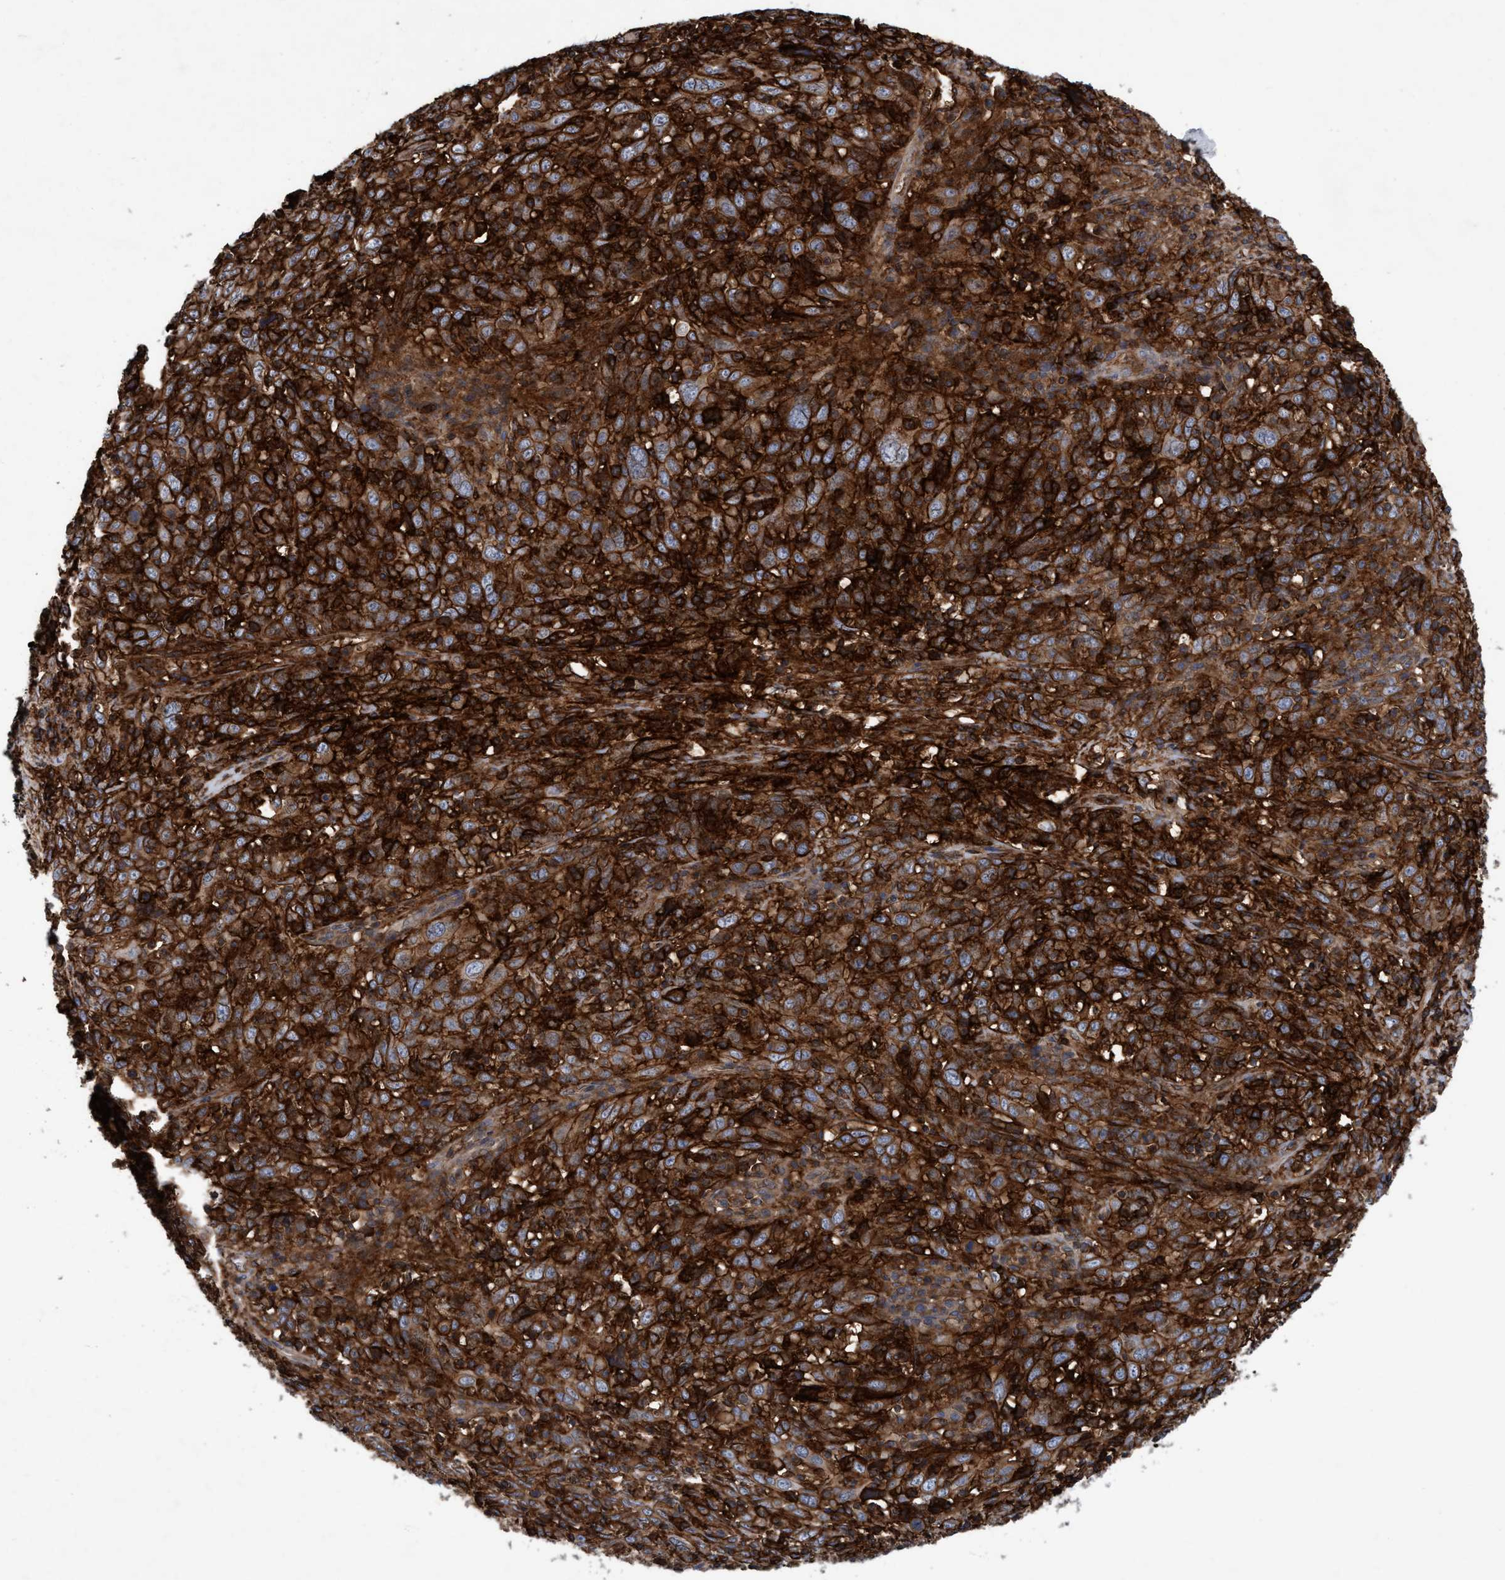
{"staining": {"intensity": "strong", "quantity": ">75%", "location": "cytoplasmic/membranous"}, "tissue": "cervical cancer", "cell_type": "Tumor cells", "image_type": "cancer", "snomed": [{"axis": "morphology", "description": "Squamous cell carcinoma, NOS"}, {"axis": "topography", "description": "Cervix"}], "caption": "Cervical cancer stained for a protein shows strong cytoplasmic/membranous positivity in tumor cells.", "gene": "SLC16A3", "patient": {"sex": "female", "age": 46}}